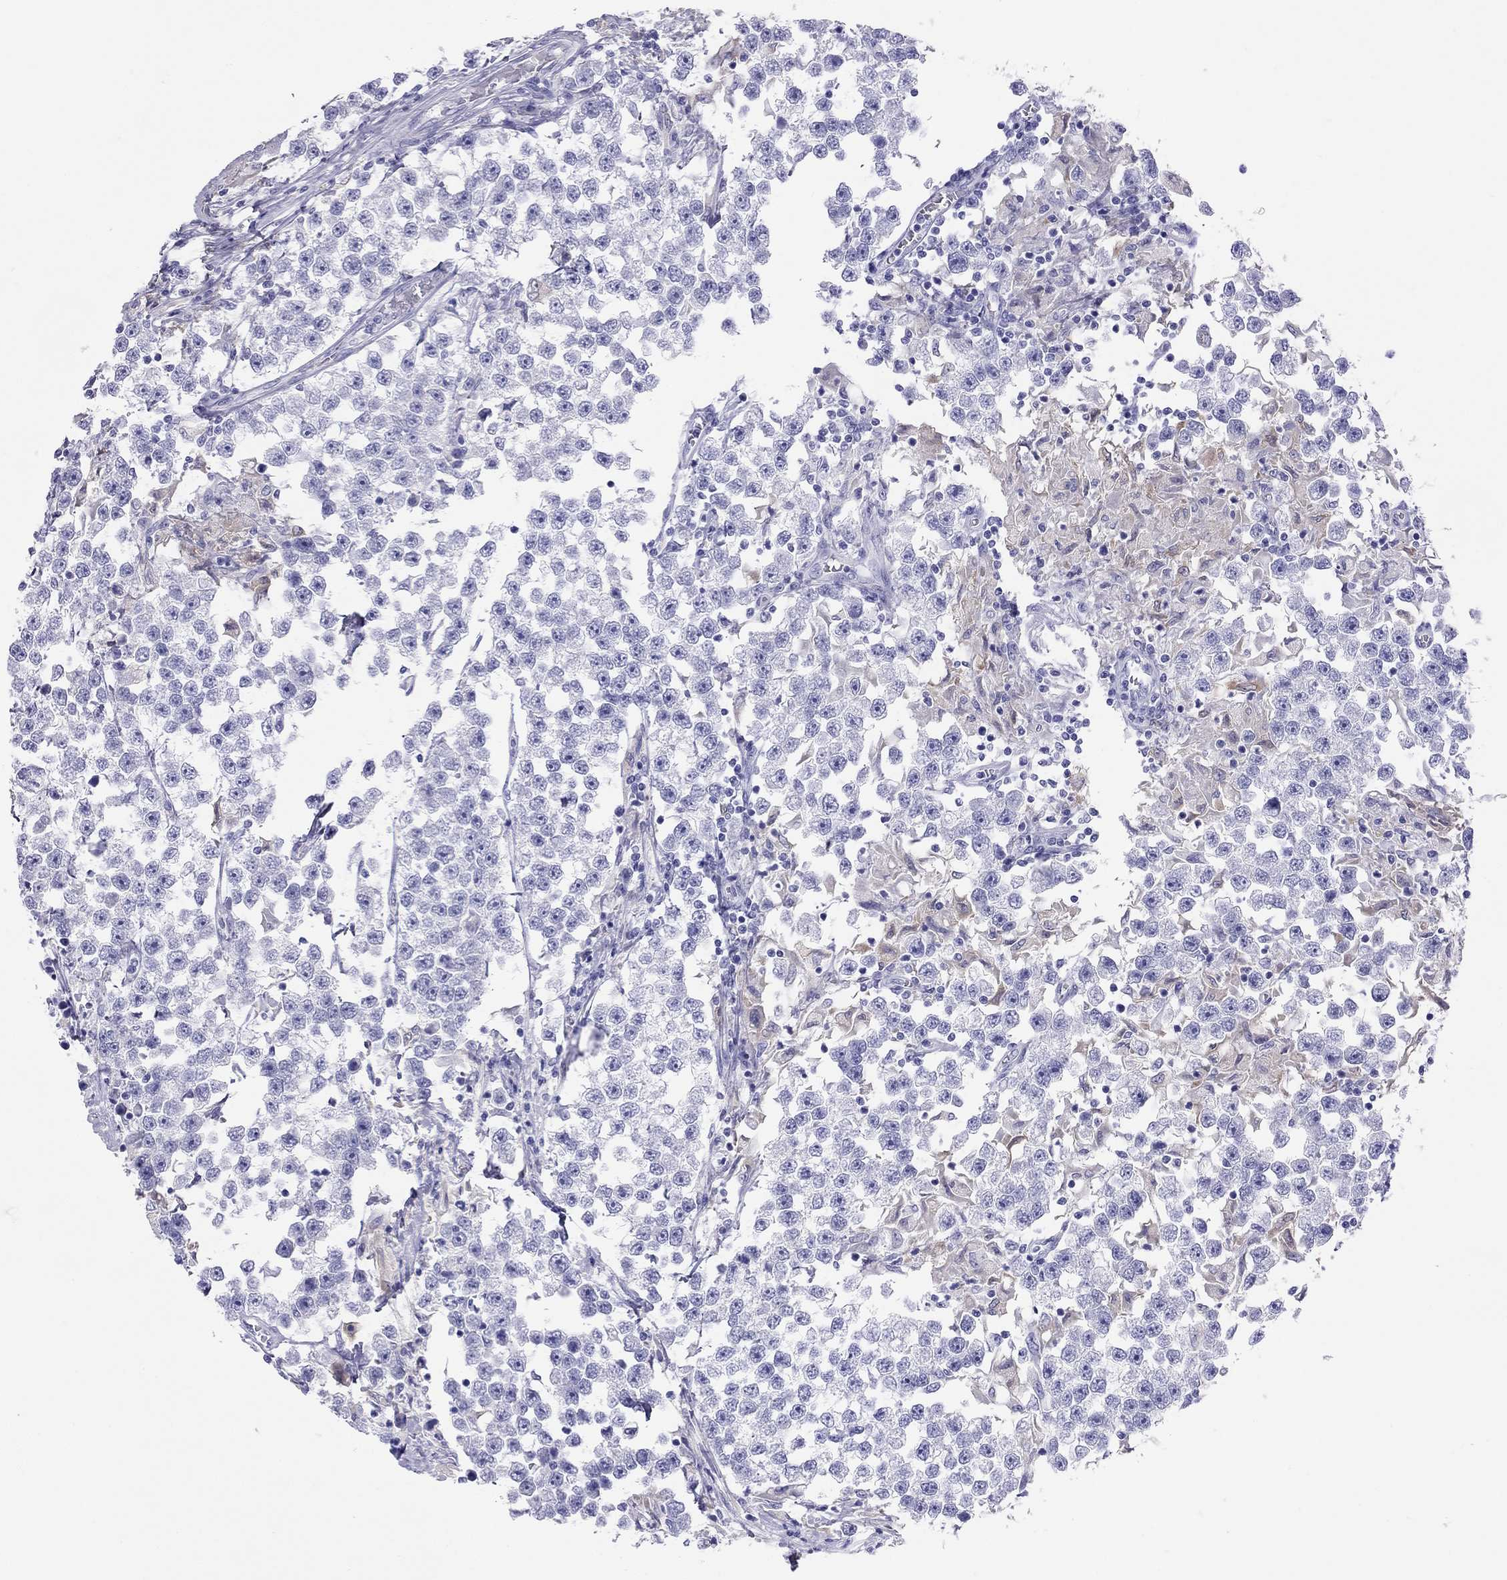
{"staining": {"intensity": "negative", "quantity": "none", "location": "none"}, "tissue": "testis cancer", "cell_type": "Tumor cells", "image_type": "cancer", "snomed": [{"axis": "morphology", "description": "Seminoma, NOS"}, {"axis": "topography", "description": "Testis"}], "caption": "Protein analysis of testis seminoma shows no significant positivity in tumor cells.", "gene": "HLA-DQB2", "patient": {"sex": "male", "age": 46}}